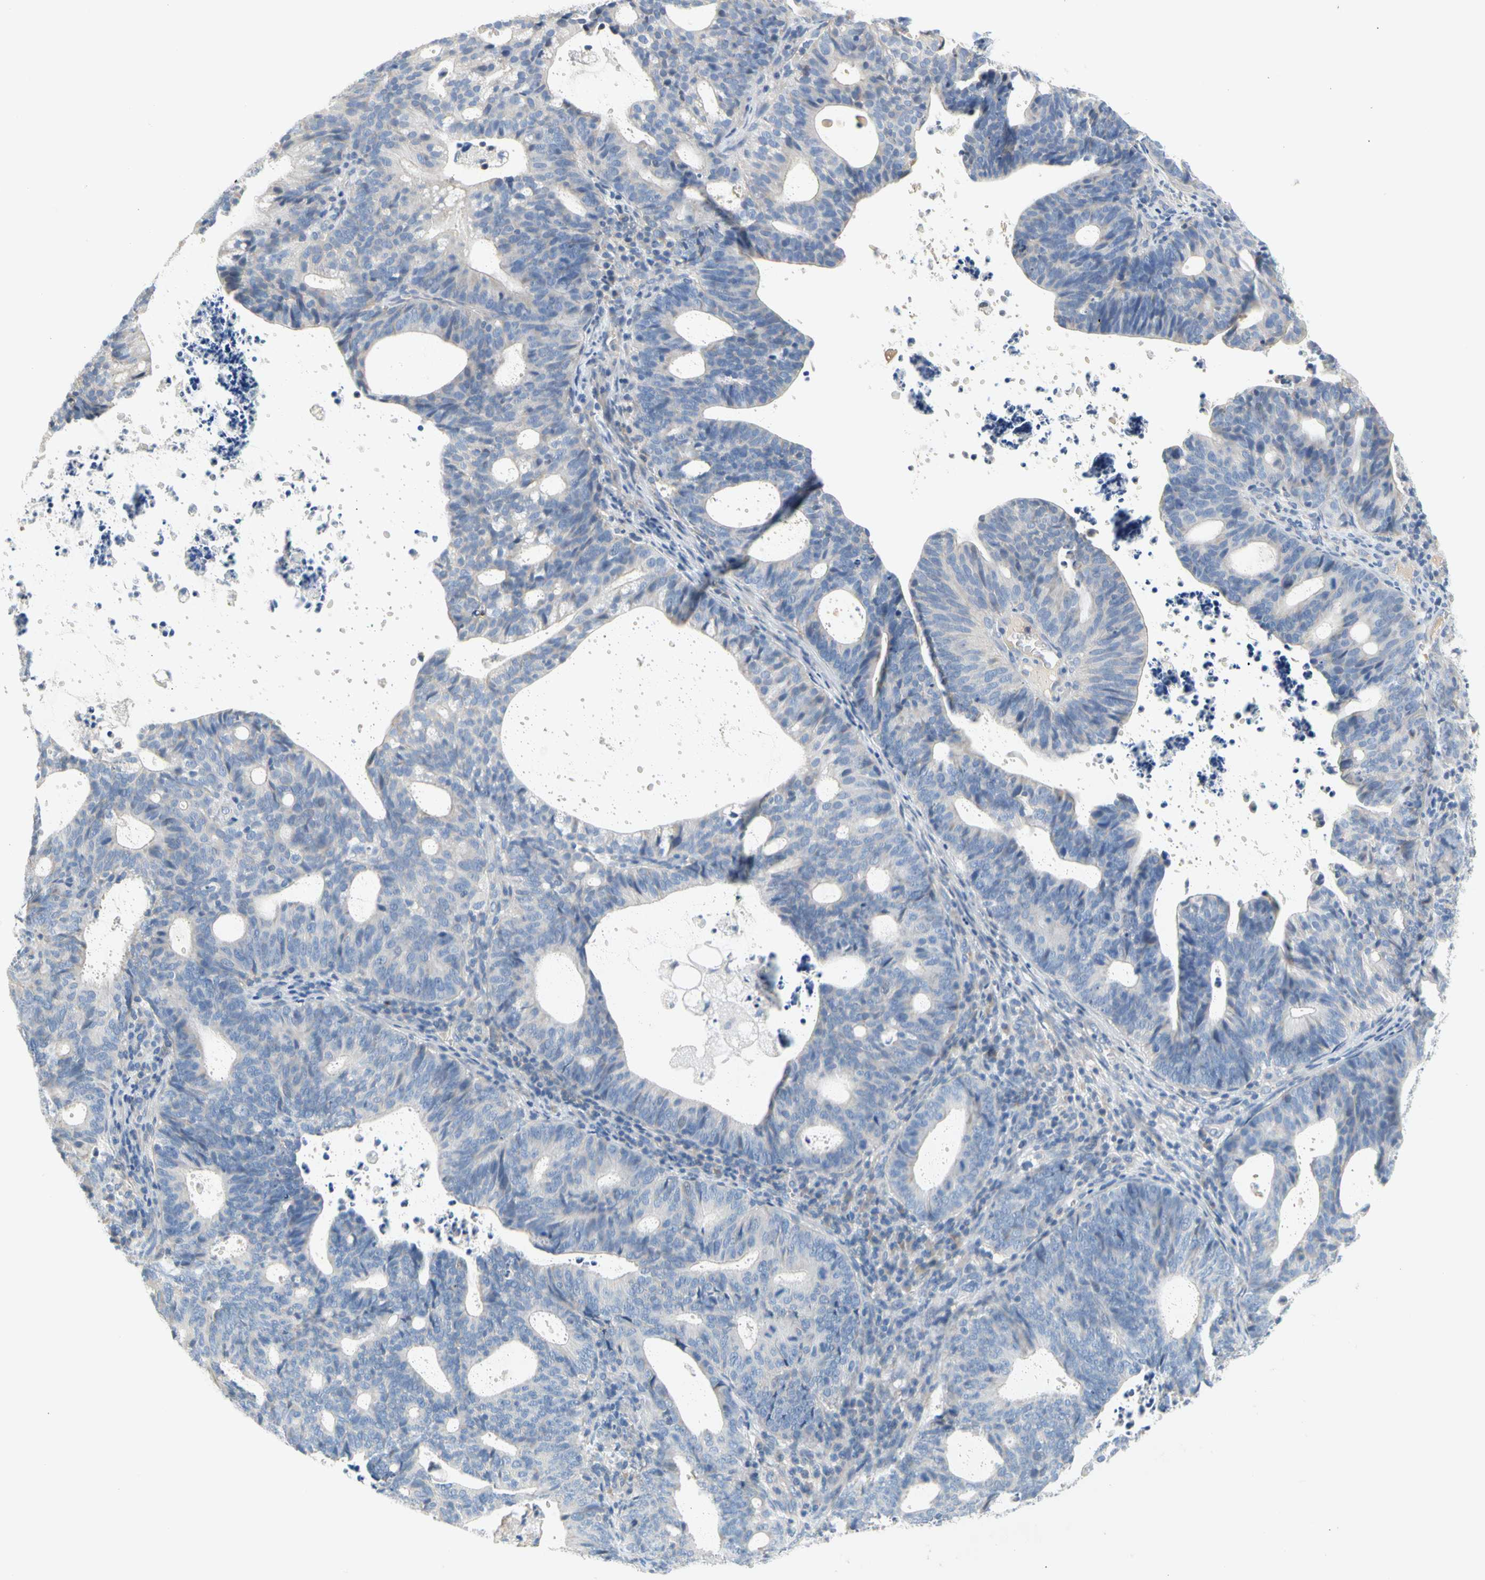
{"staining": {"intensity": "negative", "quantity": "none", "location": "none"}, "tissue": "endometrial cancer", "cell_type": "Tumor cells", "image_type": "cancer", "snomed": [{"axis": "morphology", "description": "Adenocarcinoma, NOS"}, {"axis": "topography", "description": "Uterus"}], "caption": "A micrograph of endometrial adenocarcinoma stained for a protein demonstrates no brown staining in tumor cells.", "gene": "CCM2L", "patient": {"sex": "female", "age": 83}}